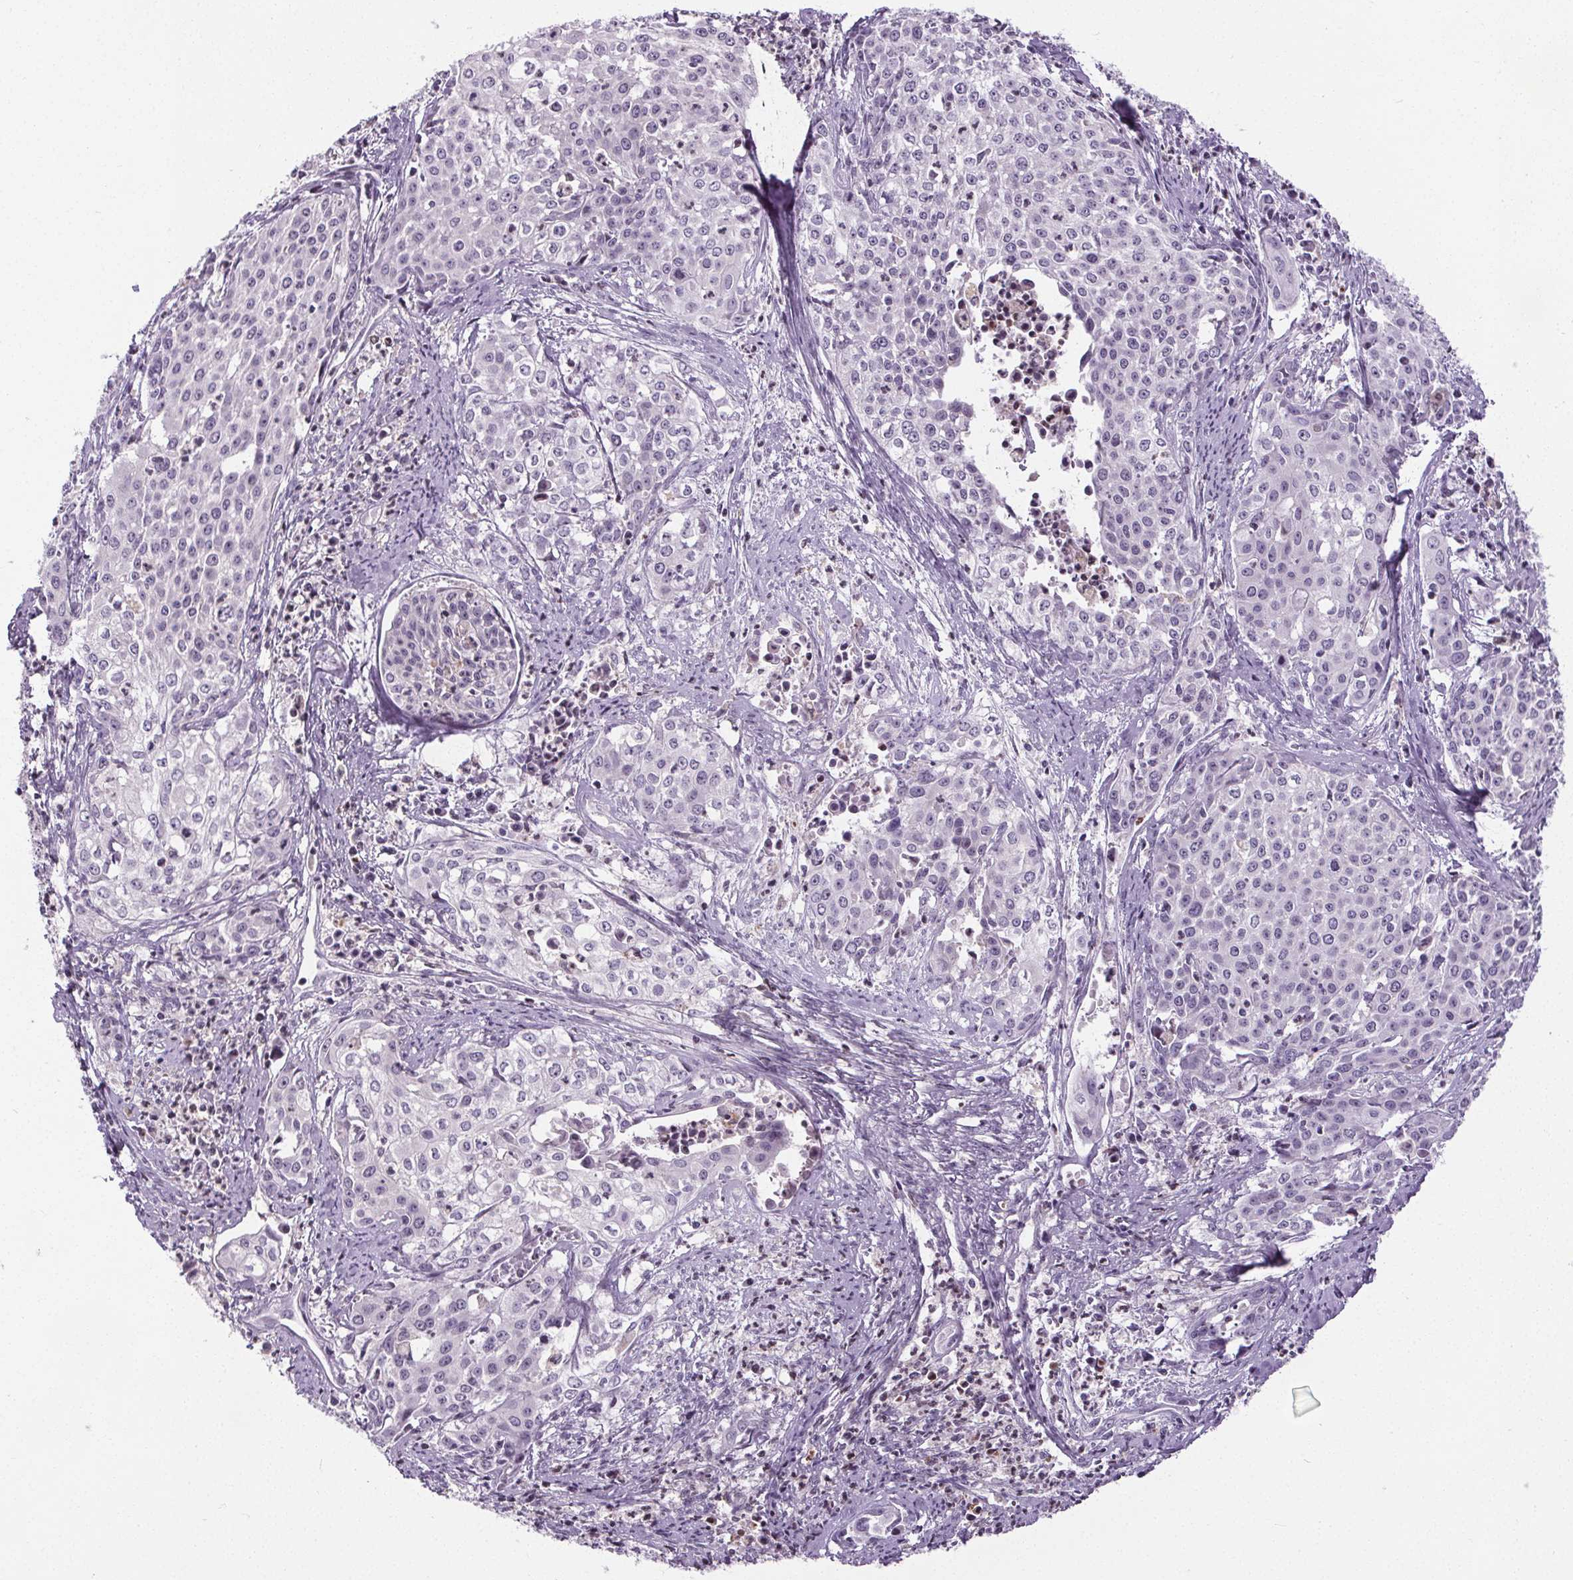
{"staining": {"intensity": "negative", "quantity": "none", "location": "none"}, "tissue": "cervical cancer", "cell_type": "Tumor cells", "image_type": "cancer", "snomed": [{"axis": "morphology", "description": "Squamous cell carcinoma, NOS"}, {"axis": "topography", "description": "Cervix"}], "caption": "The histopathology image demonstrates no staining of tumor cells in cervical cancer (squamous cell carcinoma).", "gene": "TMEM240", "patient": {"sex": "female", "age": 39}}